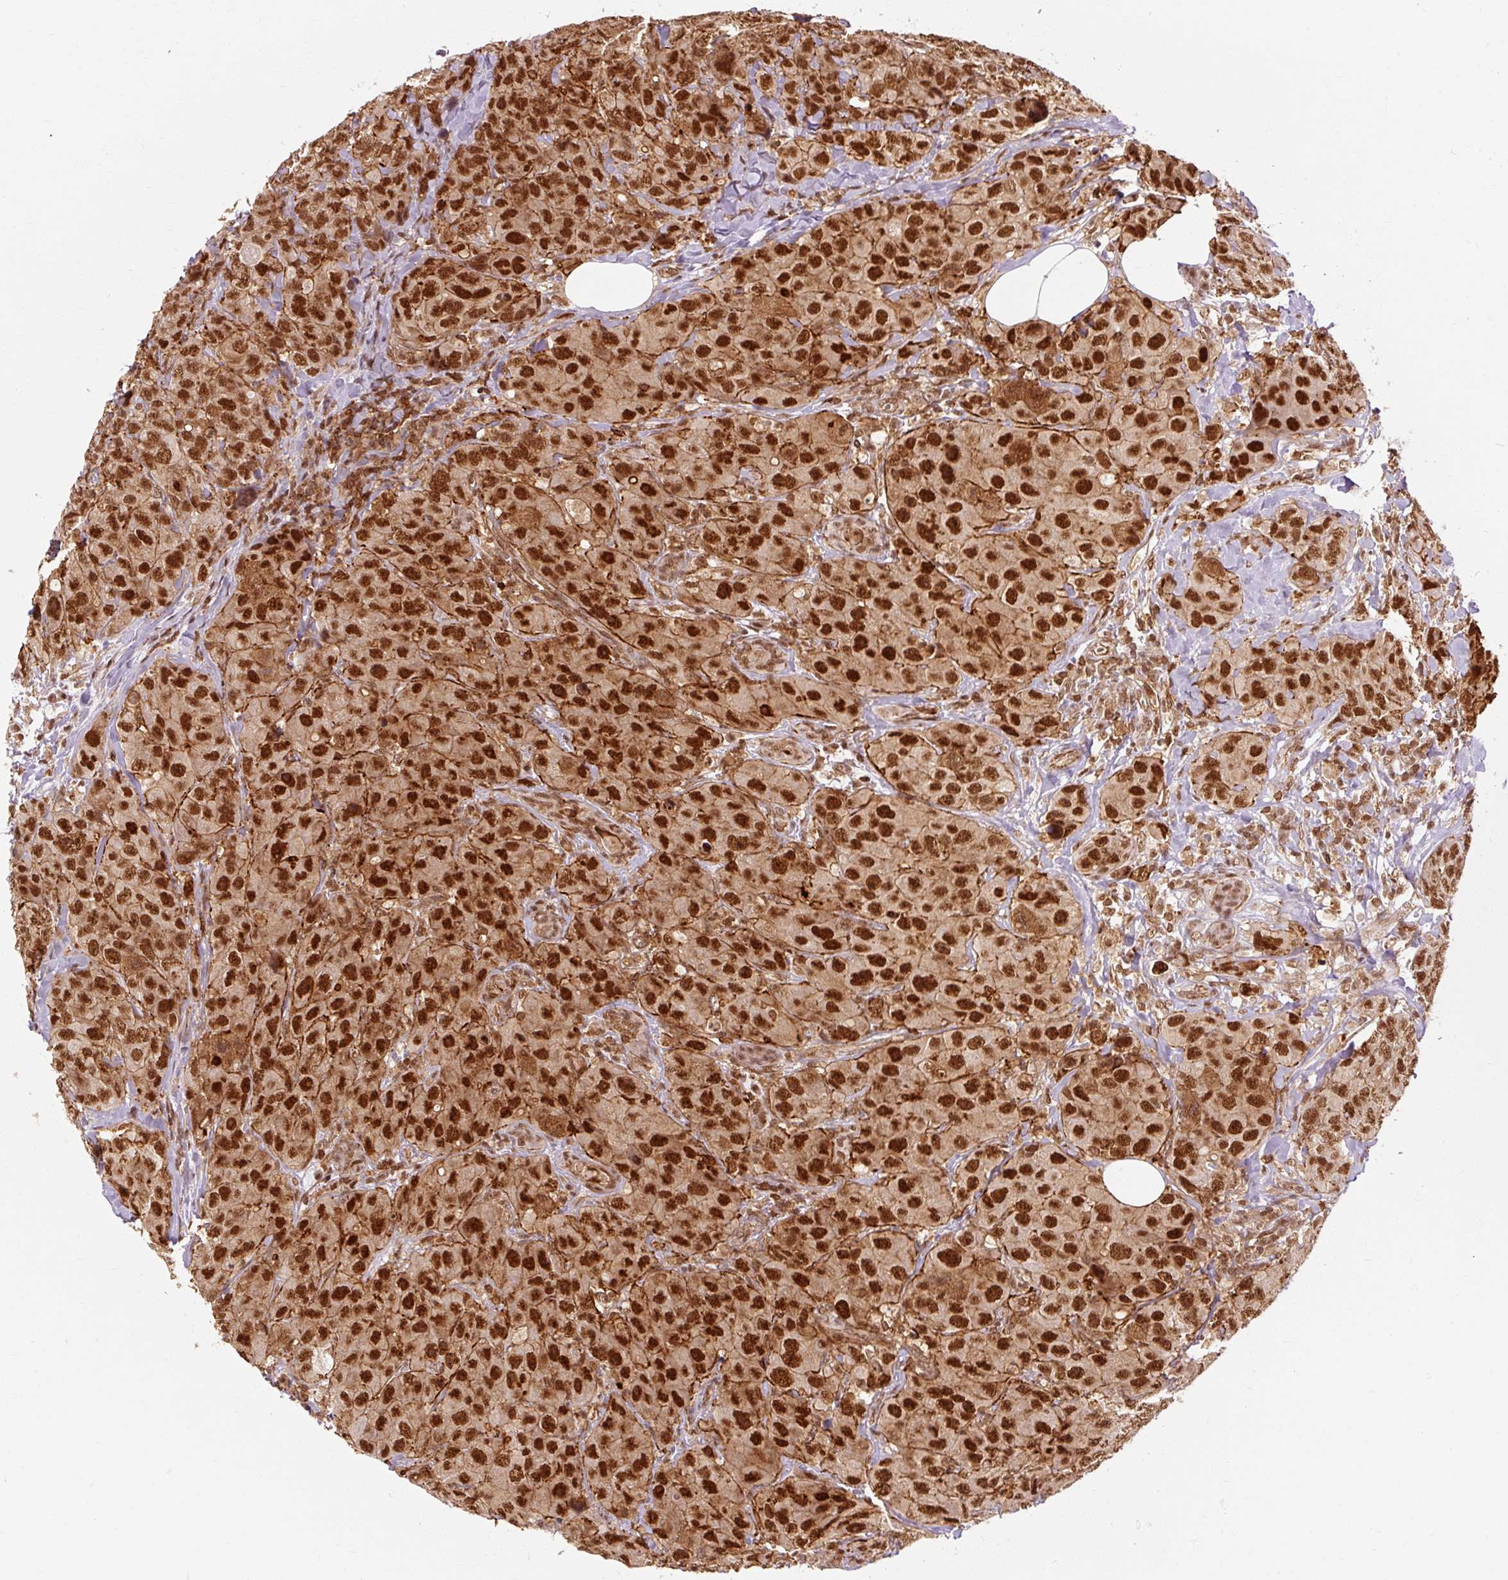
{"staining": {"intensity": "strong", "quantity": ">75%", "location": "cytoplasmic/membranous,nuclear"}, "tissue": "breast cancer", "cell_type": "Tumor cells", "image_type": "cancer", "snomed": [{"axis": "morphology", "description": "Duct carcinoma"}, {"axis": "topography", "description": "Breast"}], "caption": "Strong cytoplasmic/membranous and nuclear positivity for a protein is identified in approximately >75% of tumor cells of breast cancer using IHC.", "gene": "CSTF1", "patient": {"sex": "female", "age": 43}}